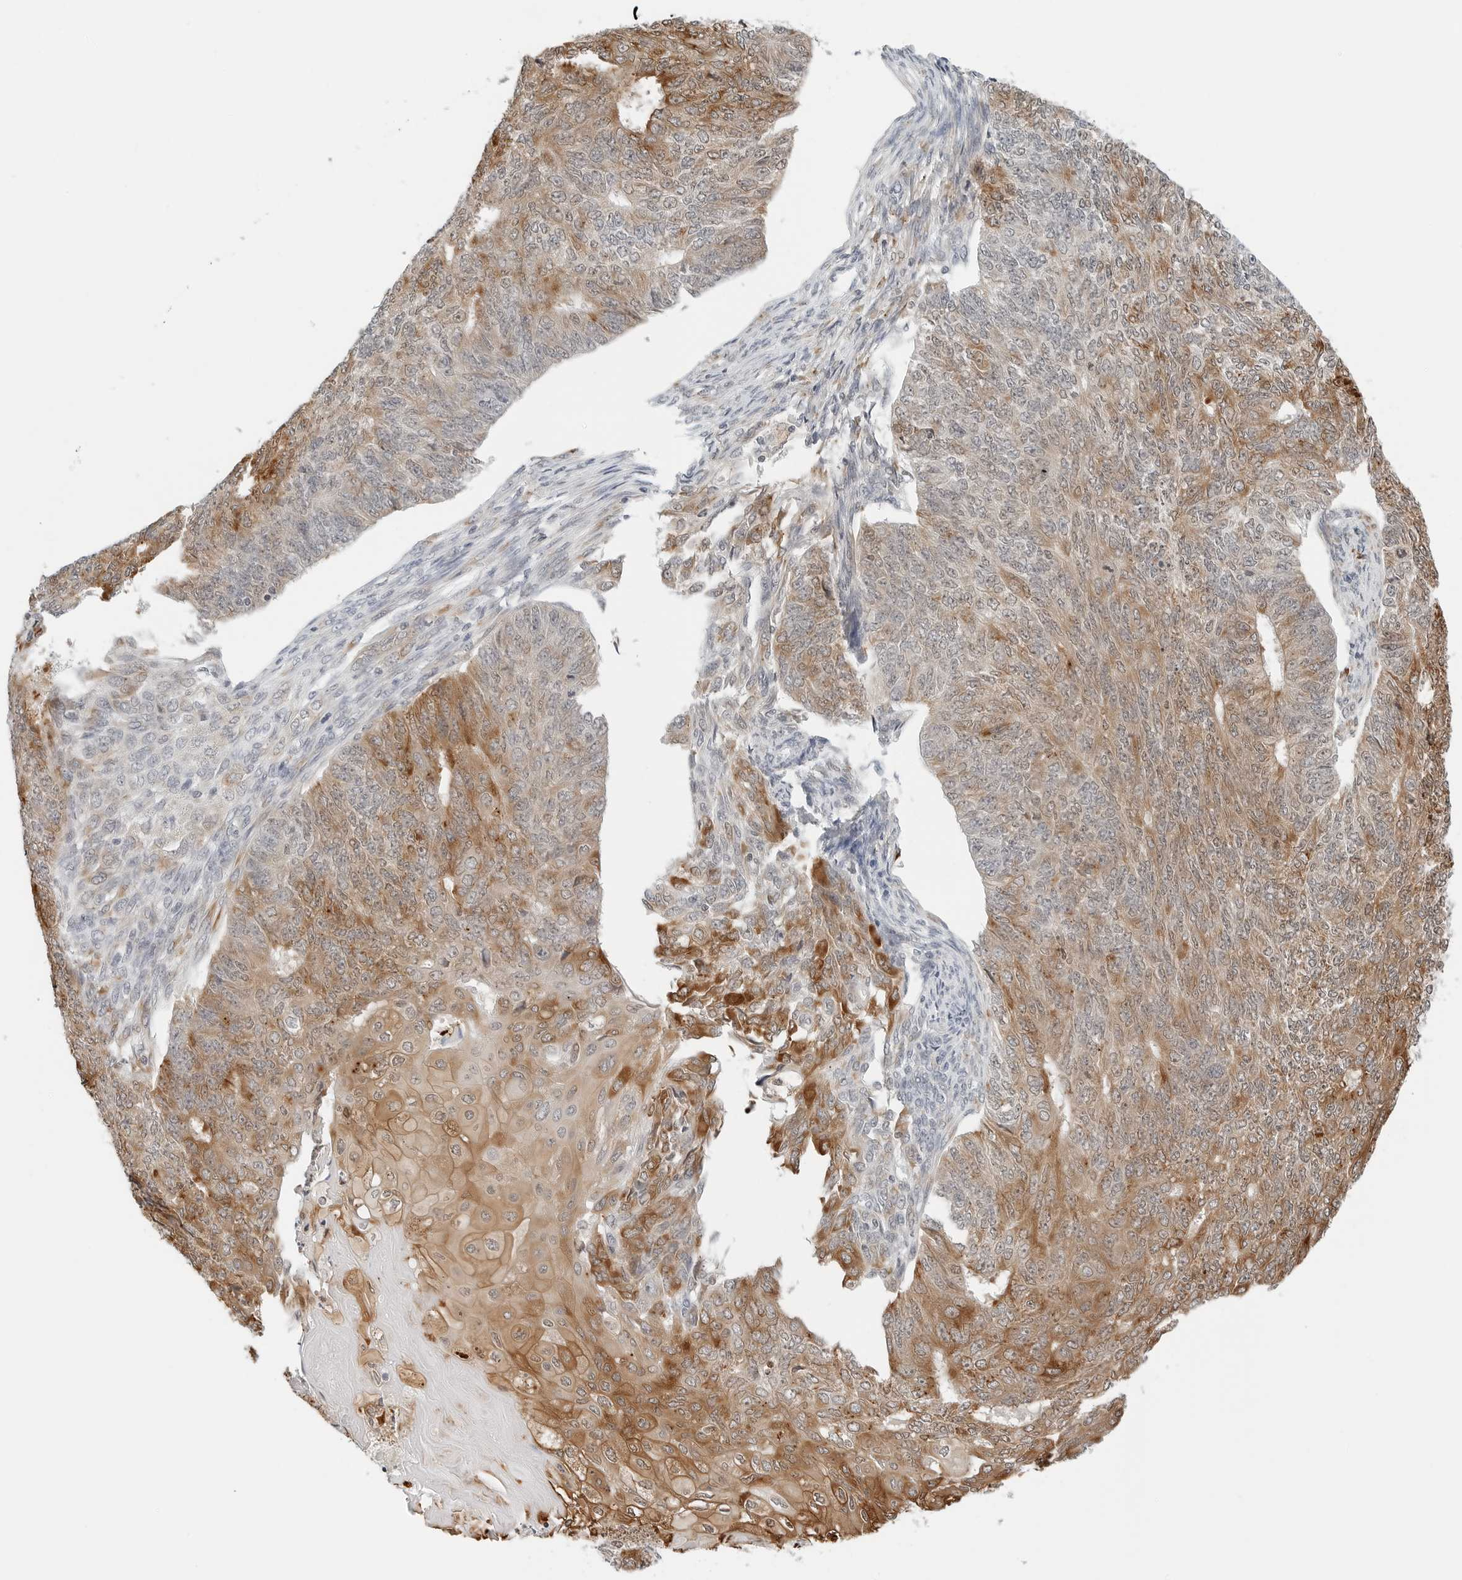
{"staining": {"intensity": "moderate", "quantity": "25%-75%", "location": "cytoplasmic/membranous"}, "tissue": "endometrial cancer", "cell_type": "Tumor cells", "image_type": "cancer", "snomed": [{"axis": "morphology", "description": "Adenocarcinoma, NOS"}, {"axis": "topography", "description": "Endometrium"}], "caption": "Endometrial adenocarcinoma stained with a brown dye shows moderate cytoplasmic/membranous positive positivity in approximately 25%-75% of tumor cells.", "gene": "P4HA2", "patient": {"sex": "female", "age": 32}}